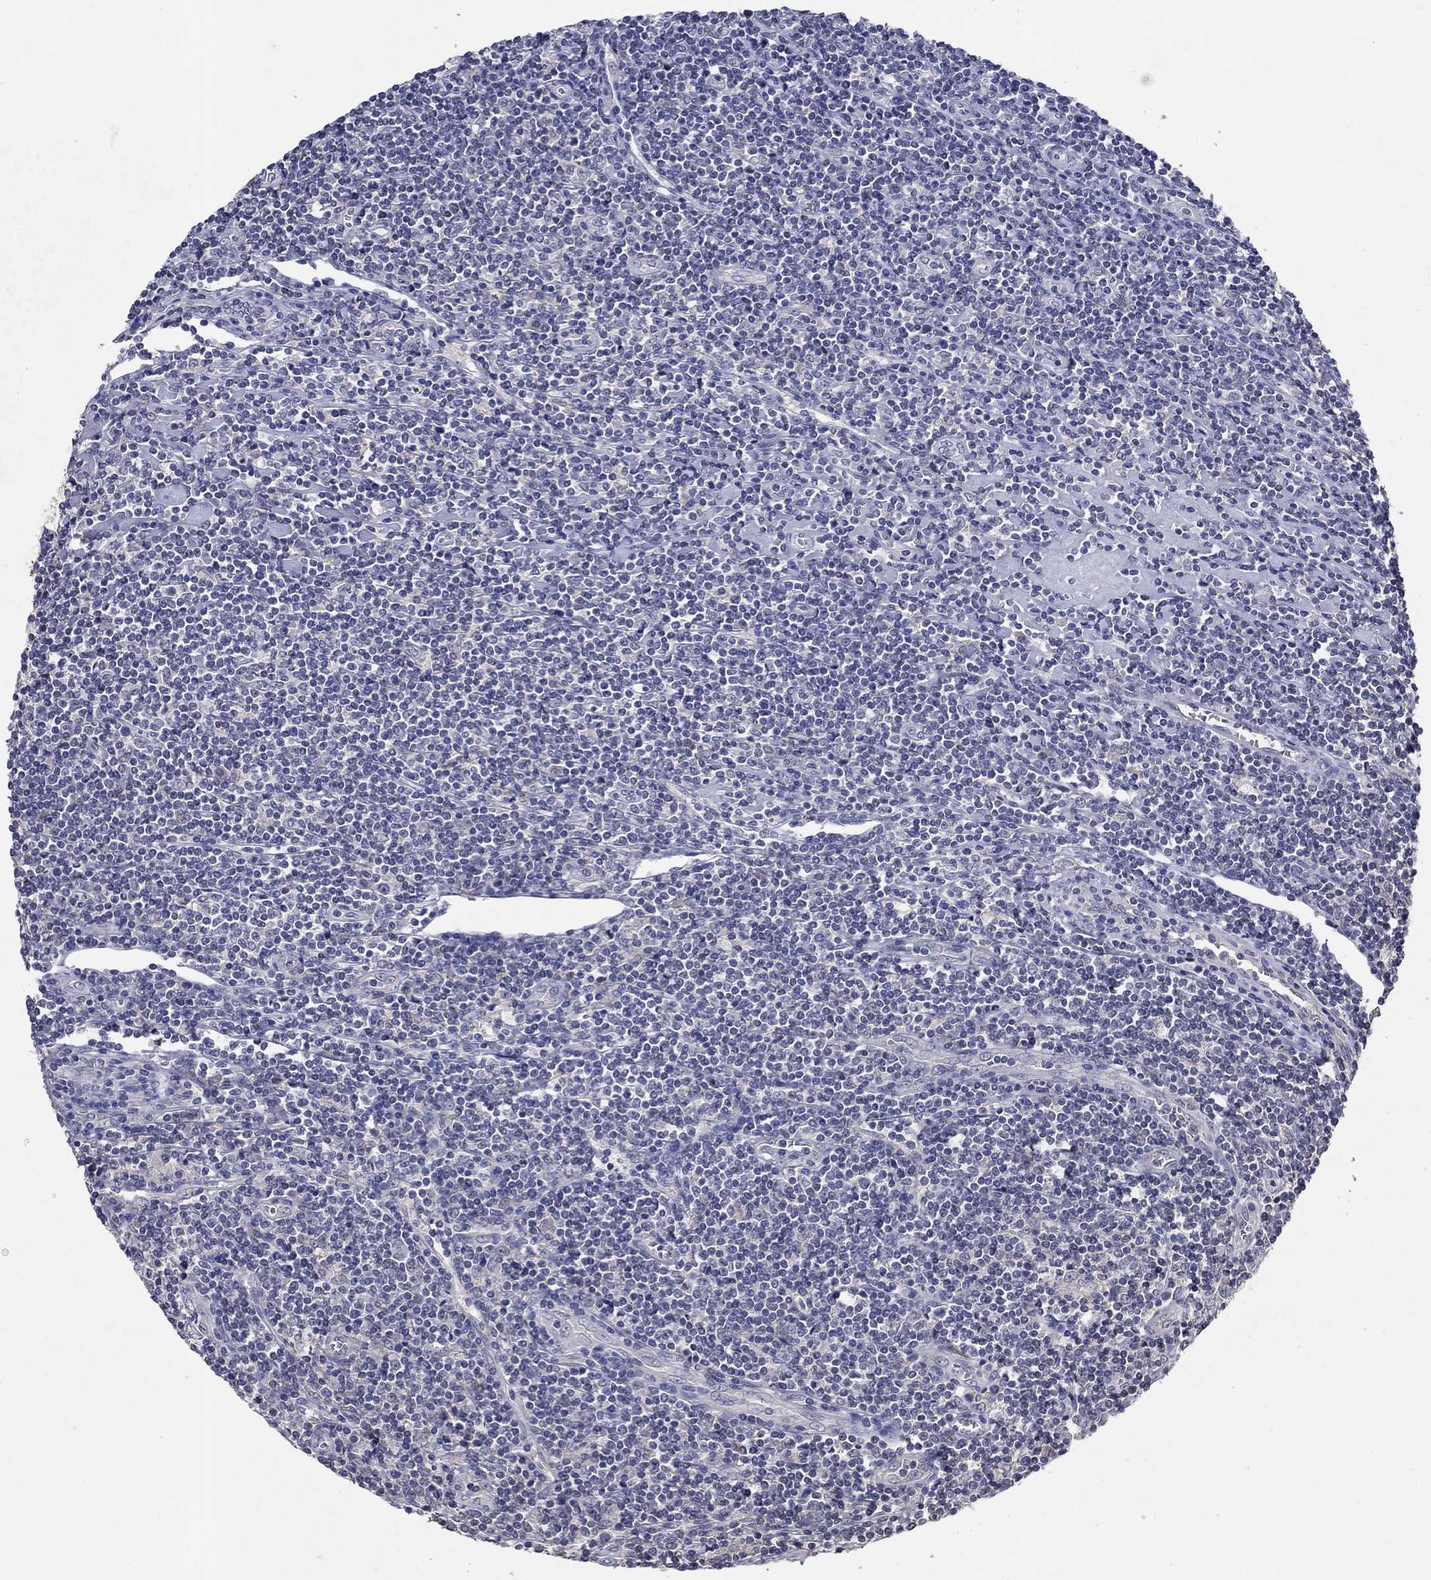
{"staining": {"intensity": "negative", "quantity": "none", "location": "none"}, "tissue": "lymphoma", "cell_type": "Tumor cells", "image_type": "cancer", "snomed": [{"axis": "morphology", "description": "Hodgkin's disease, NOS"}, {"axis": "topography", "description": "Lymph node"}], "caption": "The micrograph demonstrates no staining of tumor cells in Hodgkin's disease.", "gene": "PROZ", "patient": {"sex": "male", "age": 40}}